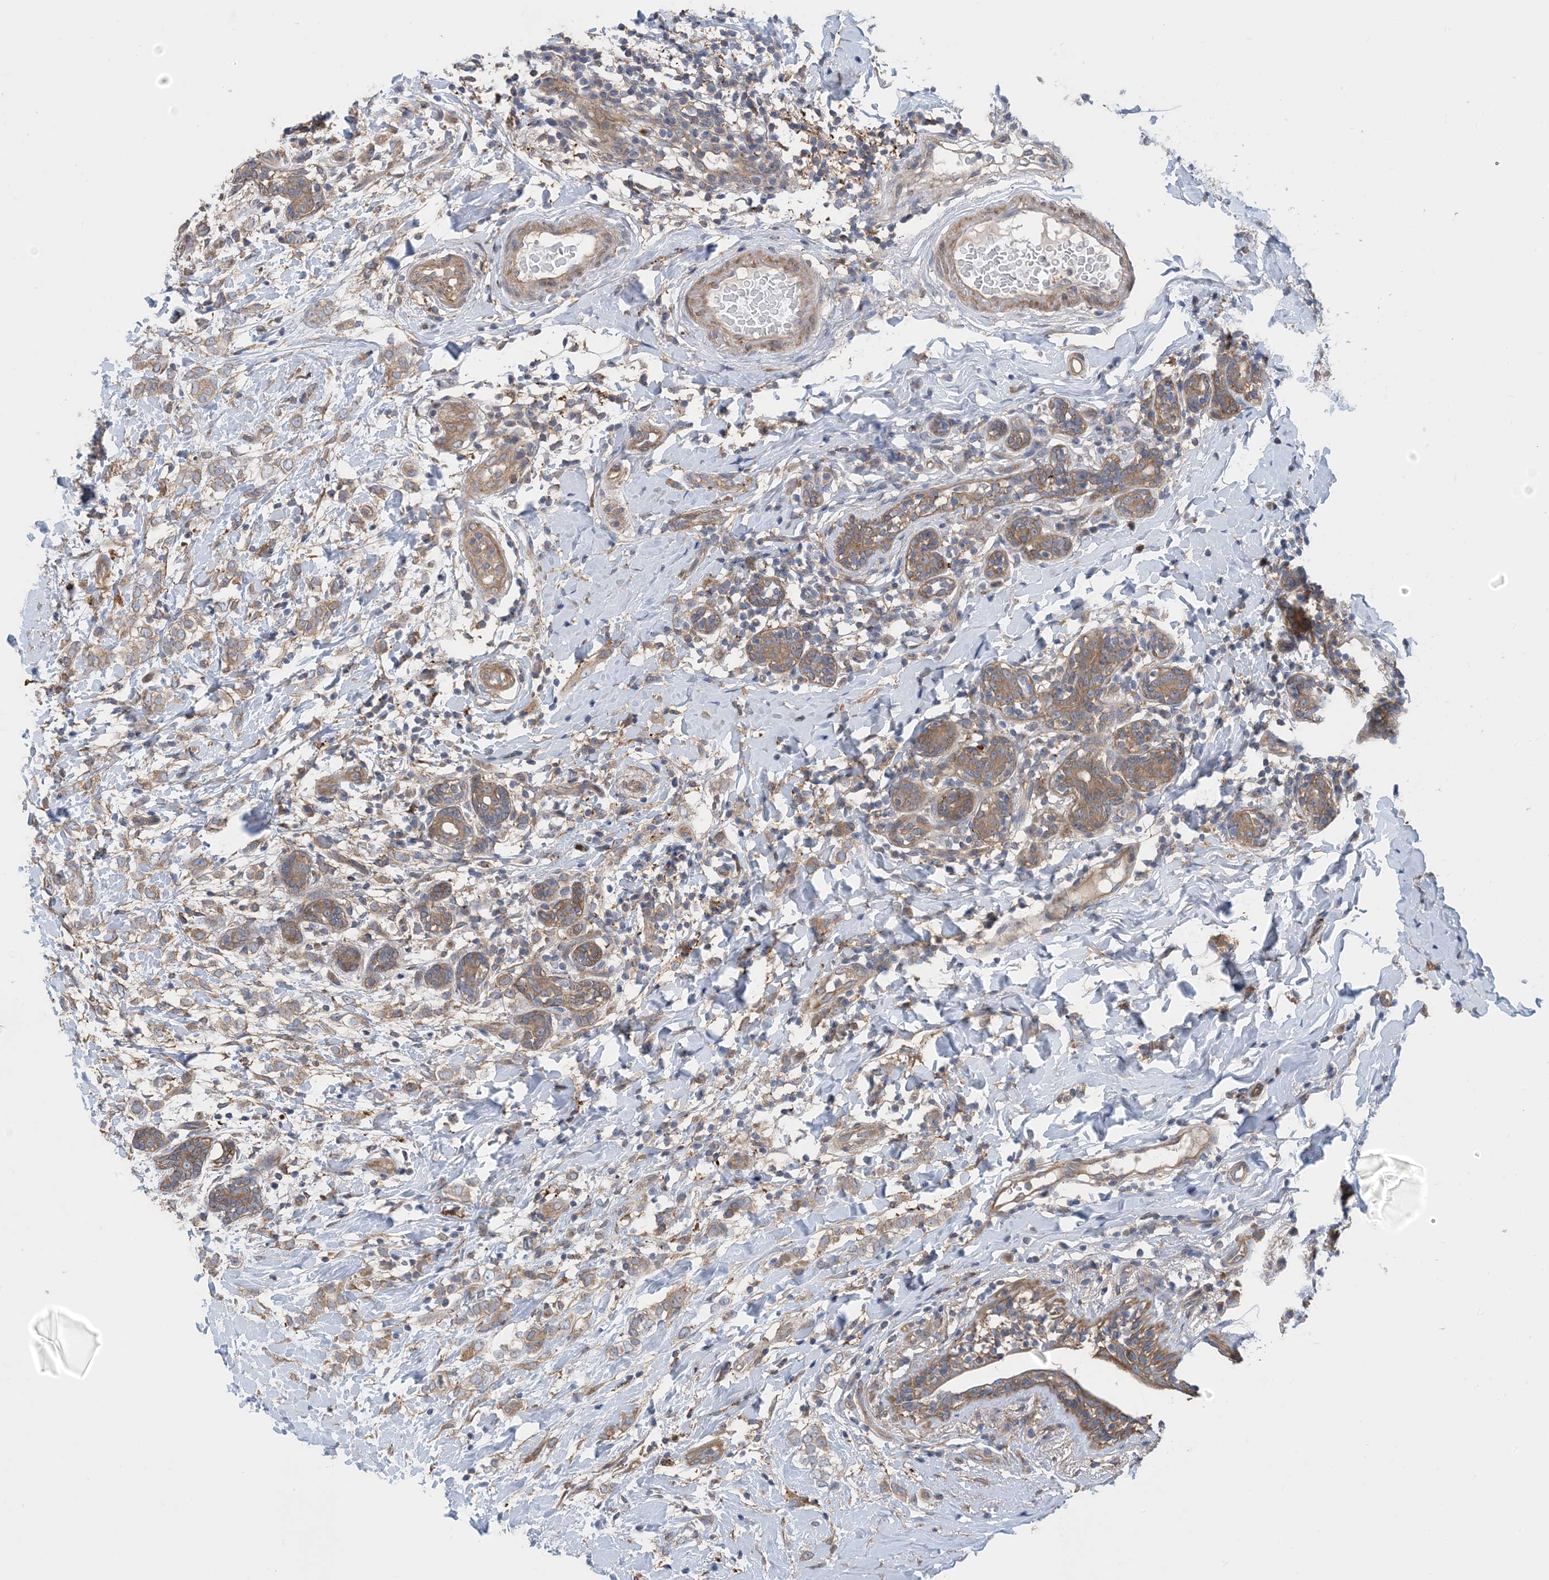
{"staining": {"intensity": "weak", "quantity": ">75%", "location": "cytoplasmic/membranous"}, "tissue": "breast cancer", "cell_type": "Tumor cells", "image_type": "cancer", "snomed": [{"axis": "morphology", "description": "Normal tissue, NOS"}, {"axis": "morphology", "description": "Lobular carcinoma"}, {"axis": "topography", "description": "Breast"}], "caption": "The image shows immunohistochemical staining of breast cancer. There is weak cytoplasmic/membranous expression is seen in approximately >75% of tumor cells.", "gene": "HS1BP3", "patient": {"sex": "female", "age": 47}}